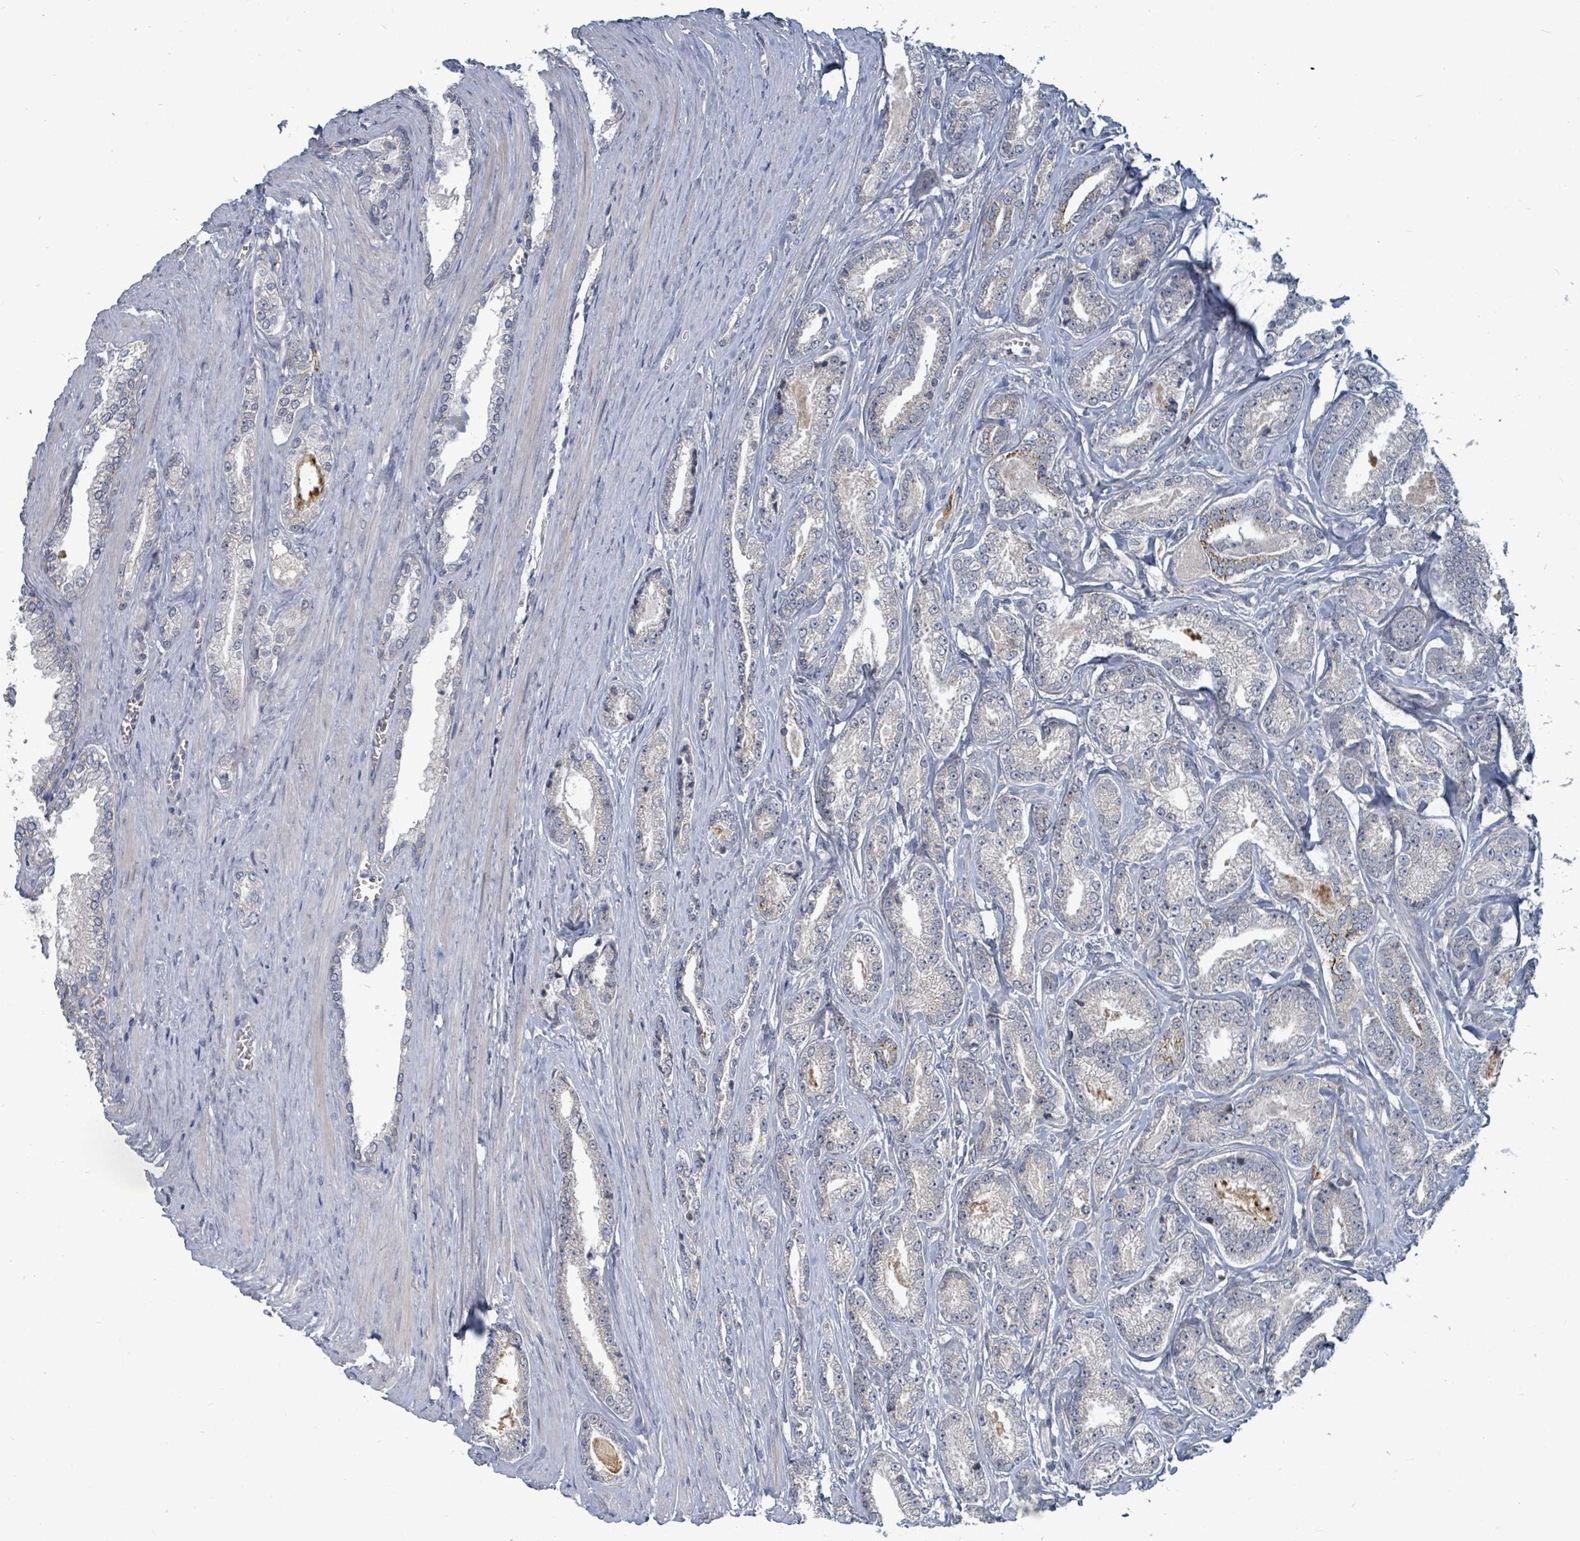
{"staining": {"intensity": "negative", "quantity": "none", "location": "none"}, "tissue": "prostate cancer", "cell_type": "Tumor cells", "image_type": "cancer", "snomed": [{"axis": "morphology", "description": "Adenocarcinoma, NOS"}, {"axis": "topography", "description": "Prostate and seminal vesicle, NOS"}], "caption": "IHC photomicrograph of human adenocarcinoma (prostate) stained for a protein (brown), which reveals no positivity in tumor cells.", "gene": "TRDMT1", "patient": {"sex": "male", "age": 76}}